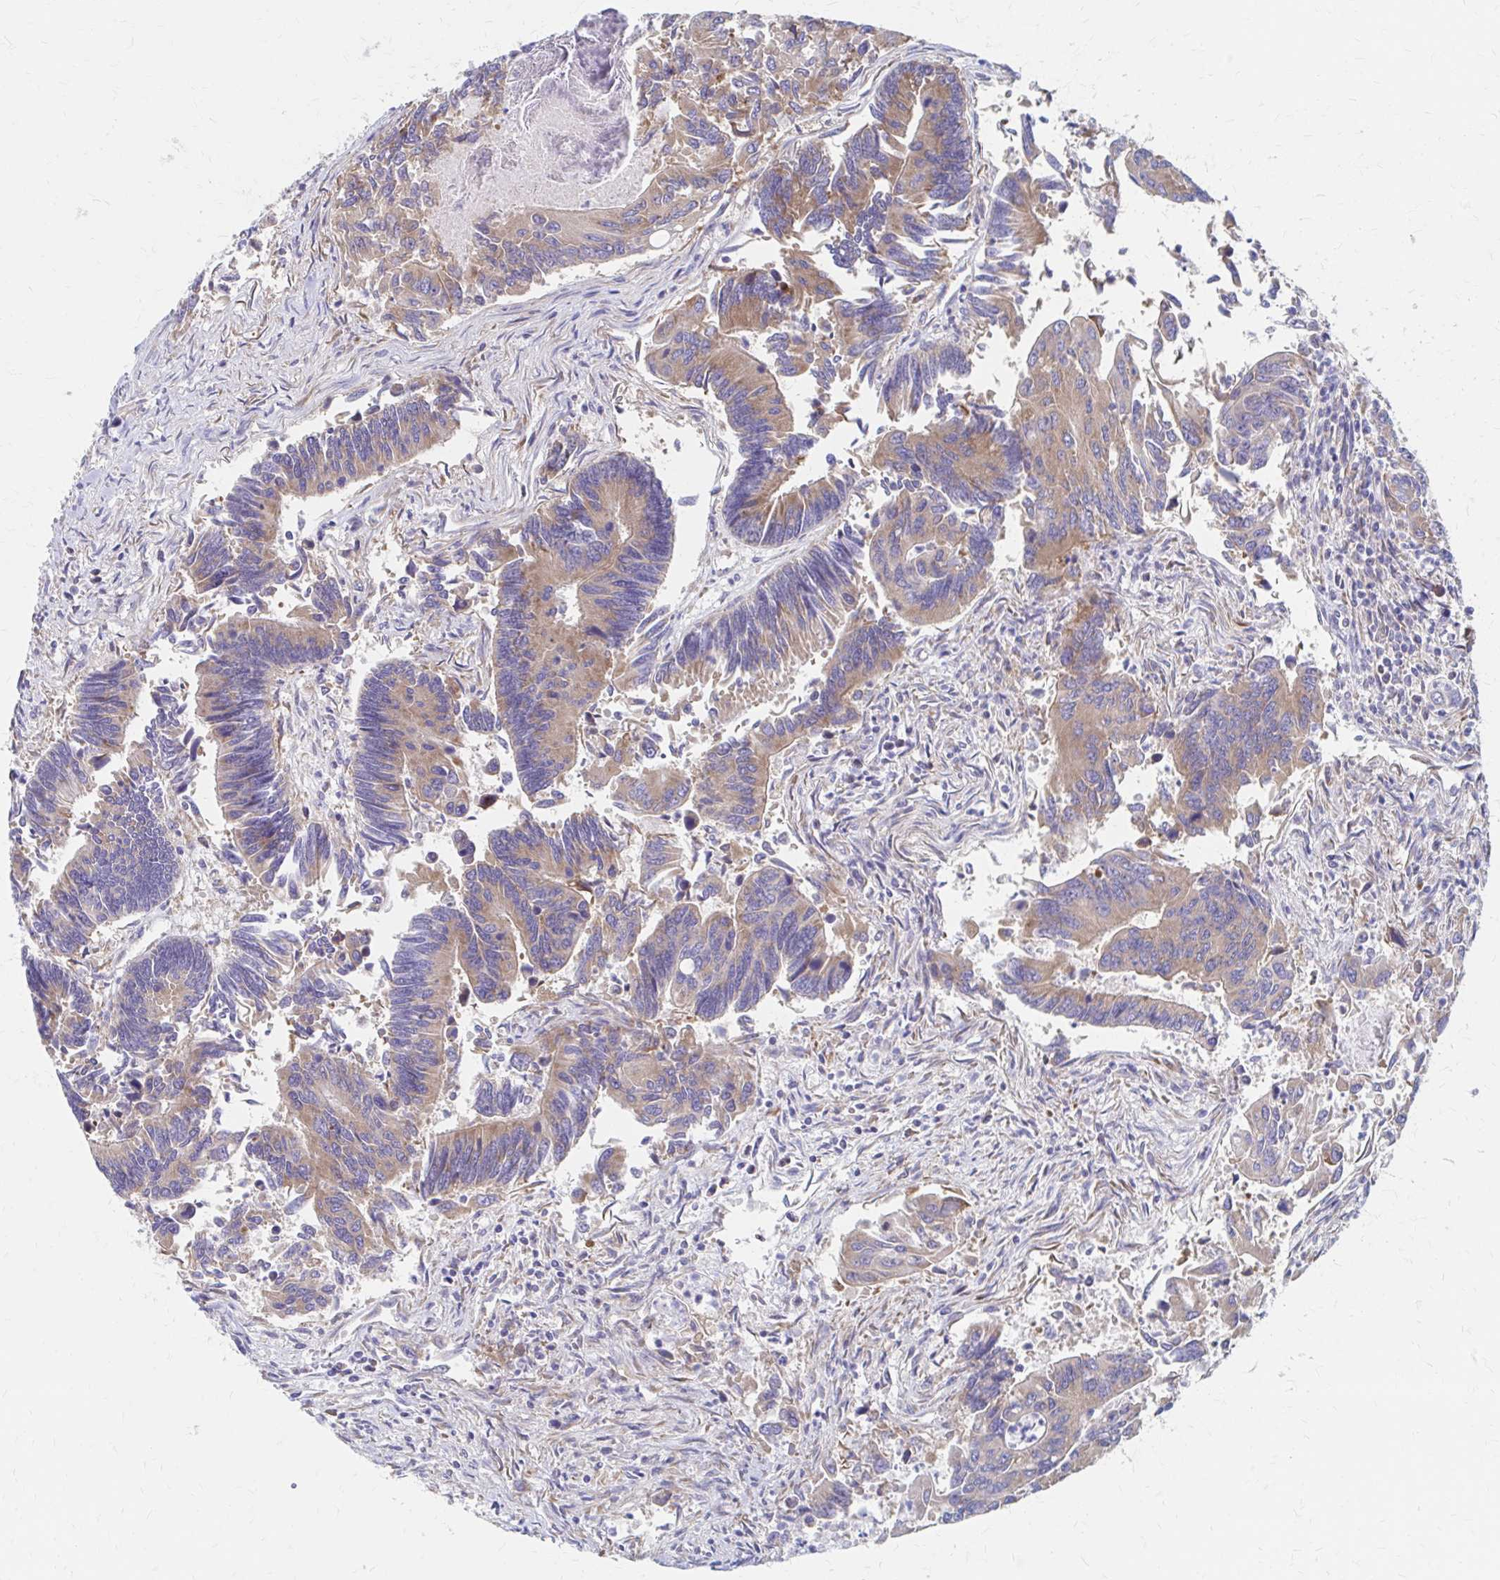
{"staining": {"intensity": "weak", "quantity": ">75%", "location": "cytoplasmic/membranous"}, "tissue": "colorectal cancer", "cell_type": "Tumor cells", "image_type": "cancer", "snomed": [{"axis": "morphology", "description": "Adenocarcinoma, NOS"}, {"axis": "topography", "description": "Colon"}], "caption": "Colorectal adenocarcinoma stained for a protein shows weak cytoplasmic/membranous positivity in tumor cells. (DAB (3,3'-diaminobenzidine) IHC, brown staining for protein, blue staining for nuclei).", "gene": "RPL27A", "patient": {"sex": "female", "age": 67}}